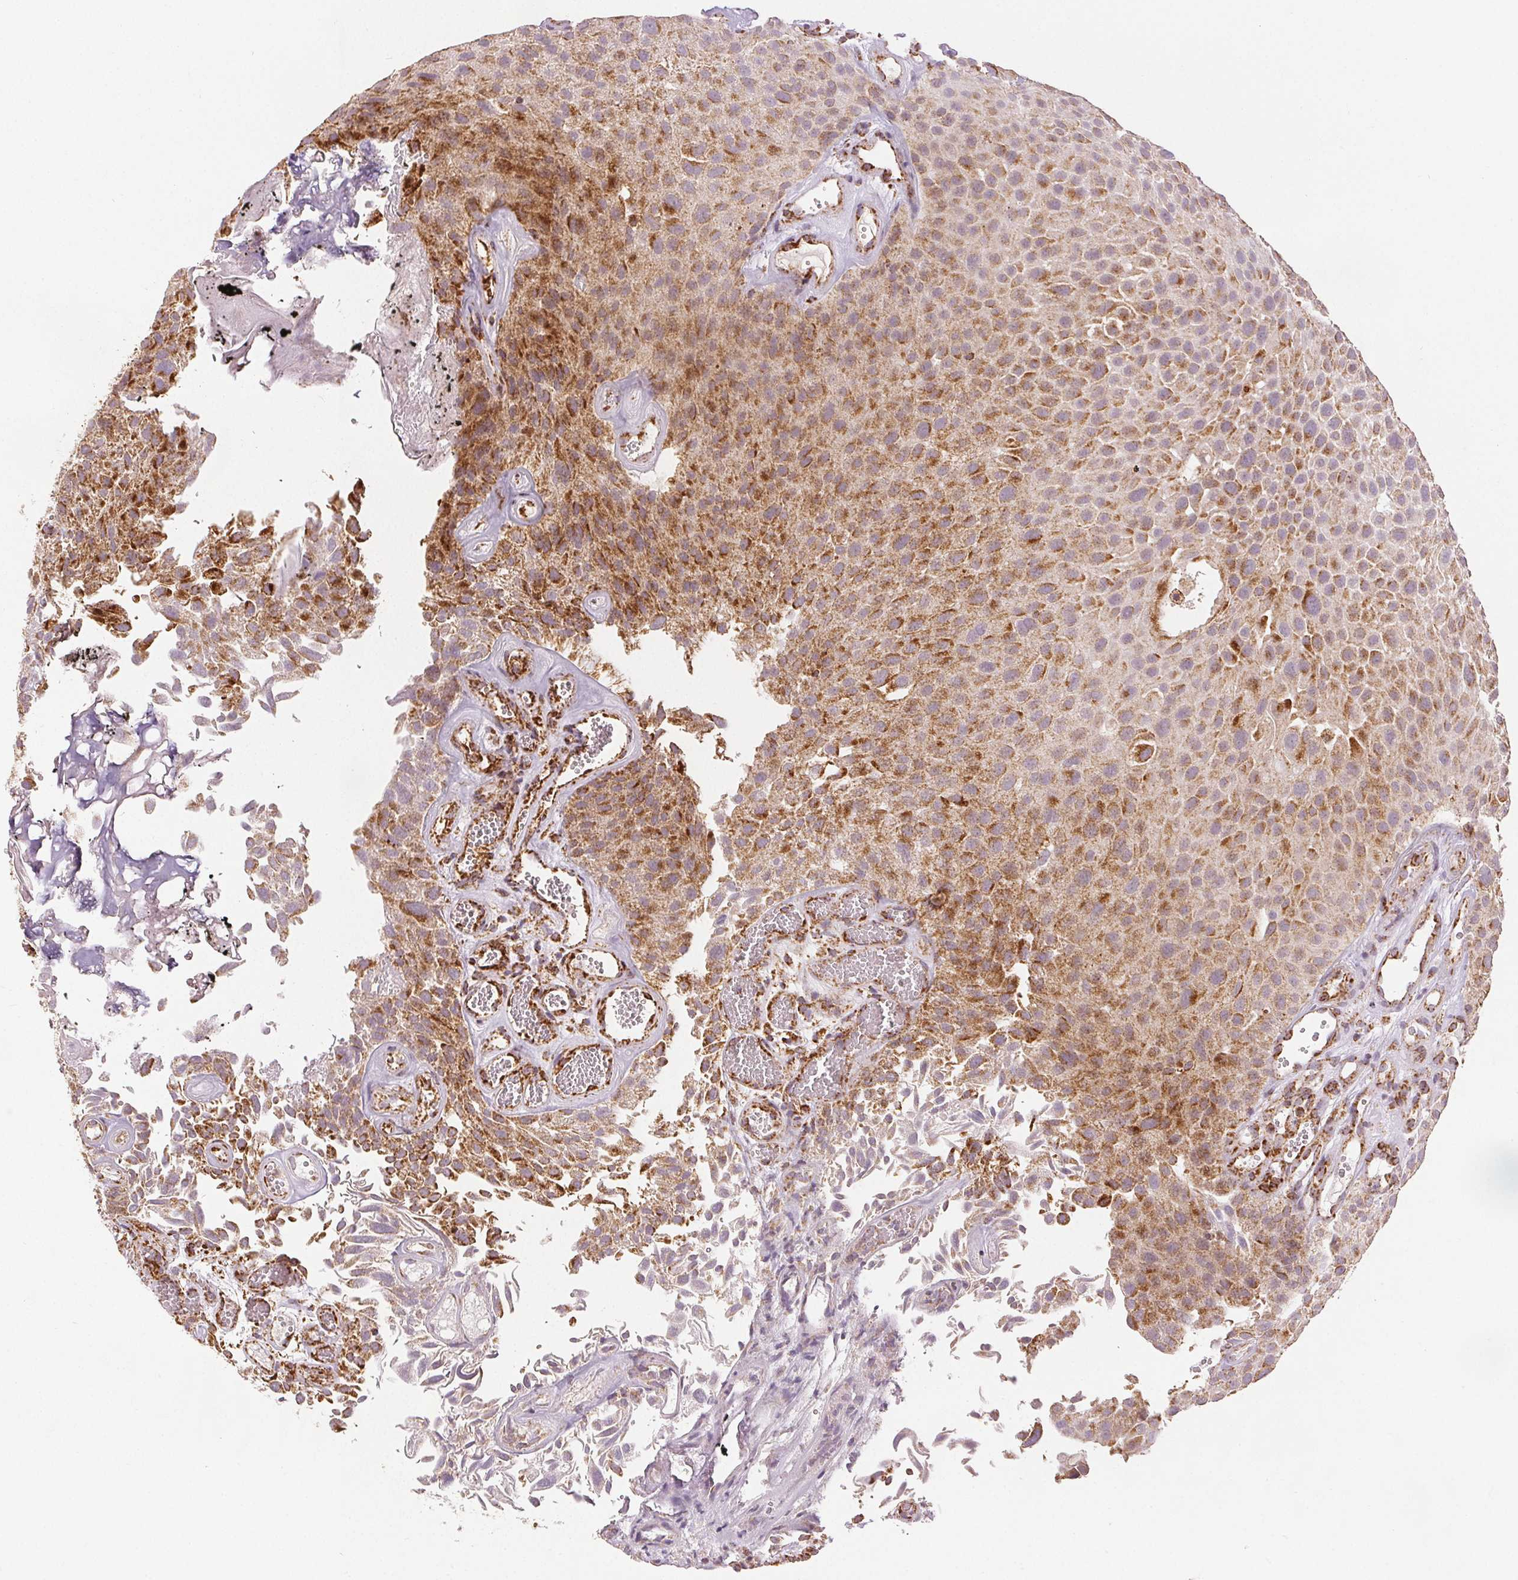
{"staining": {"intensity": "moderate", "quantity": "25%-75%", "location": "cytoplasmic/membranous"}, "tissue": "urothelial cancer", "cell_type": "Tumor cells", "image_type": "cancer", "snomed": [{"axis": "morphology", "description": "Urothelial carcinoma, Low grade"}, {"axis": "topography", "description": "Urinary bladder"}], "caption": "Moderate cytoplasmic/membranous staining is identified in approximately 25%-75% of tumor cells in urothelial carcinoma (low-grade).", "gene": "SDHB", "patient": {"sex": "male", "age": 72}}